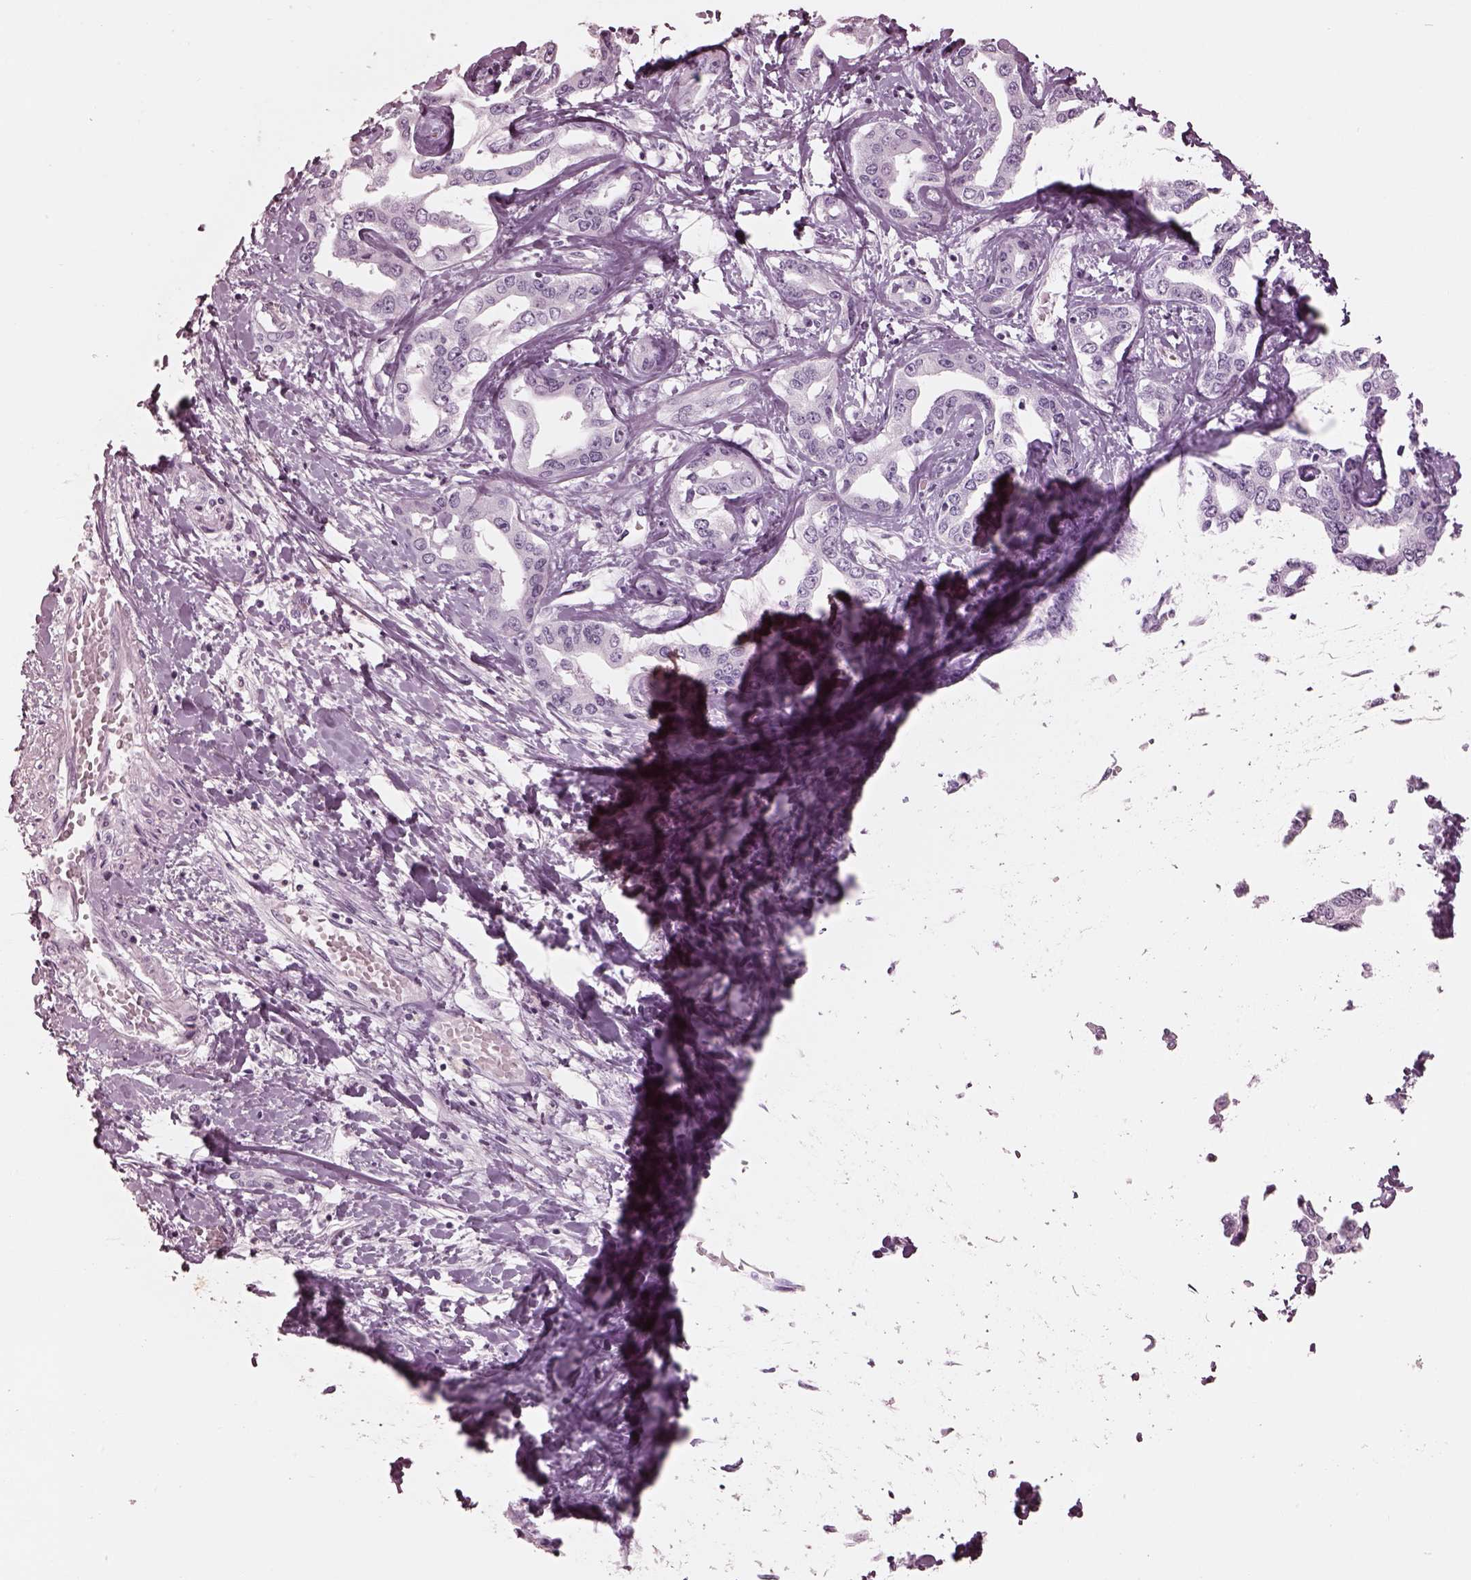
{"staining": {"intensity": "negative", "quantity": "none", "location": "none"}, "tissue": "liver cancer", "cell_type": "Tumor cells", "image_type": "cancer", "snomed": [{"axis": "morphology", "description": "Cholangiocarcinoma"}, {"axis": "topography", "description": "Liver"}], "caption": "This is an IHC photomicrograph of human liver cancer (cholangiocarcinoma). There is no positivity in tumor cells.", "gene": "OPN4", "patient": {"sex": "male", "age": 59}}